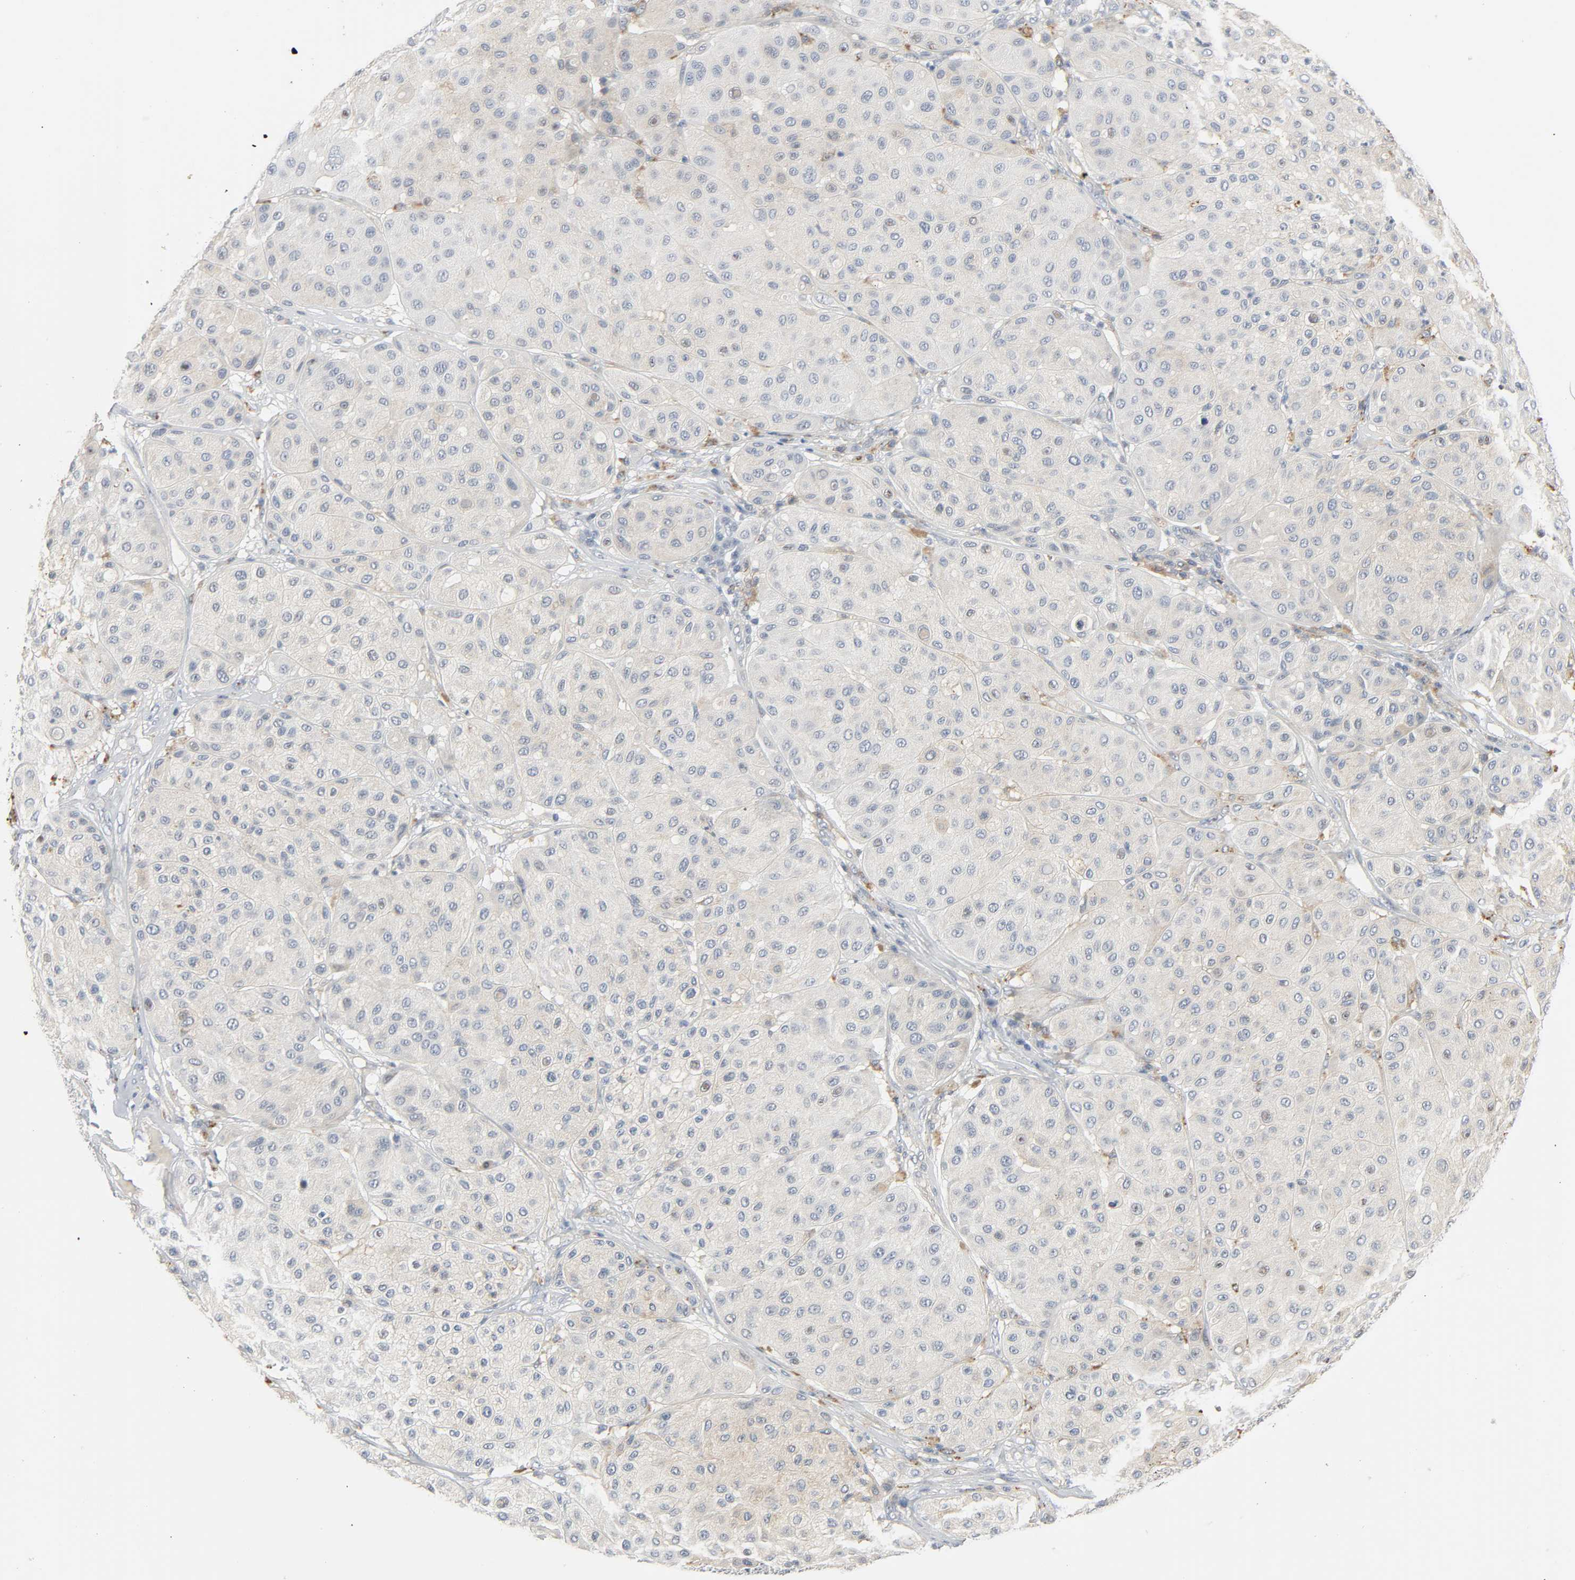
{"staining": {"intensity": "negative", "quantity": "none", "location": "none"}, "tissue": "melanoma", "cell_type": "Tumor cells", "image_type": "cancer", "snomed": [{"axis": "morphology", "description": "Normal tissue, NOS"}, {"axis": "morphology", "description": "Malignant melanoma, Metastatic site"}, {"axis": "topography", "description": "Skin"}], "caption": "The IHC histopathology image has no significant staining in tumor cells of melanoma tissue.", "gene": "CD4", "patient": {"sex": "male", "age": 41}}